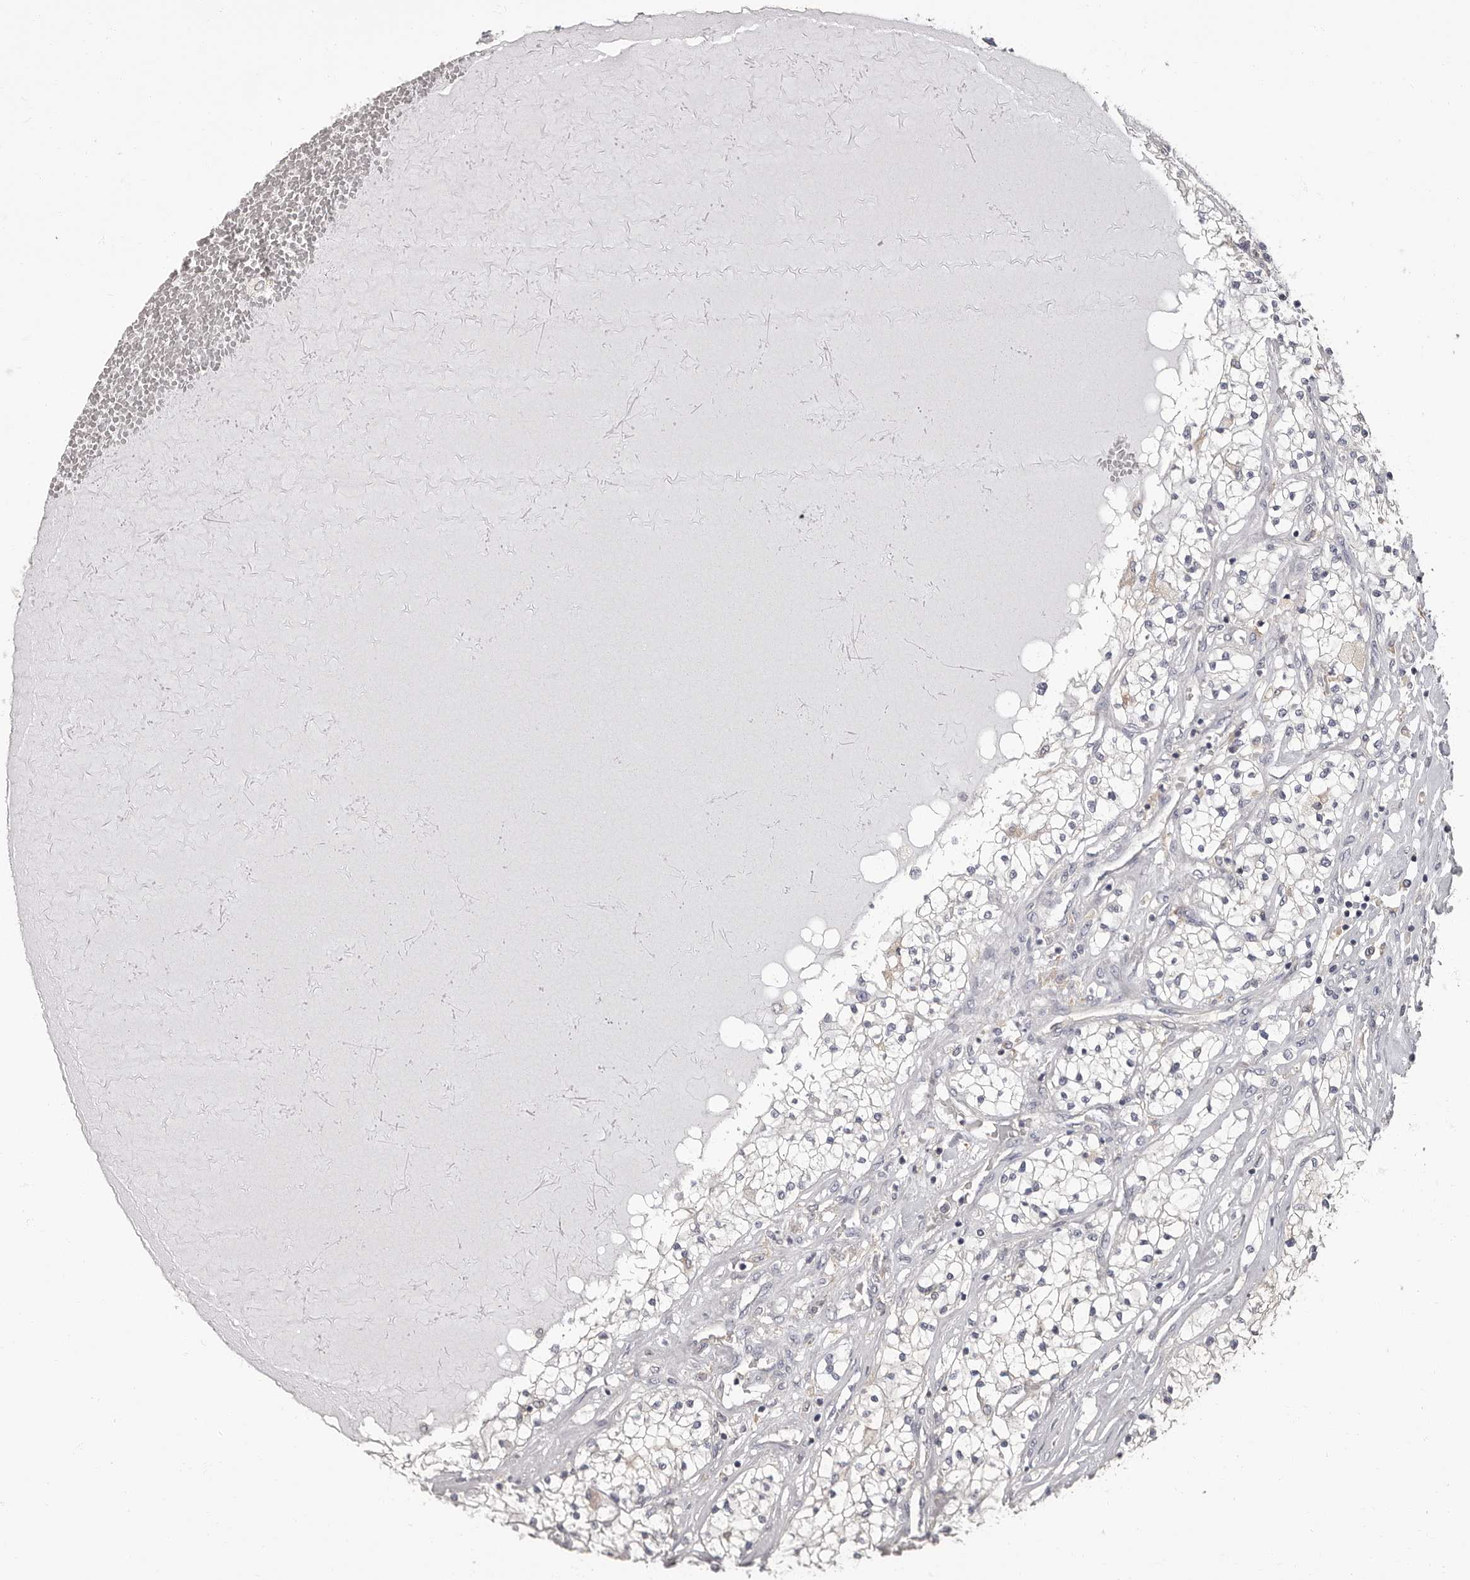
{"staining": {"intensity": "negative", "quantity": "none", "location": "none"}, "tissue": "renal cancer", "cell_type": "Tumor cells", "image_type": "cancer", "snomed": [{"axis": "morphology", "description": "Normal tissue, NOS"}, {"axis": "morphology", "description": "Adenocarcinoma, NOS"}, {"axis": "topography", "description": "Kidney"}], "caption": "This is a histopathology image of immunohistochemistry staining of adenocarcinoma (renal), which shows no staining in tumor cells.", "gene": "APEH", "patient": {"sex": "male", "age": 68}}